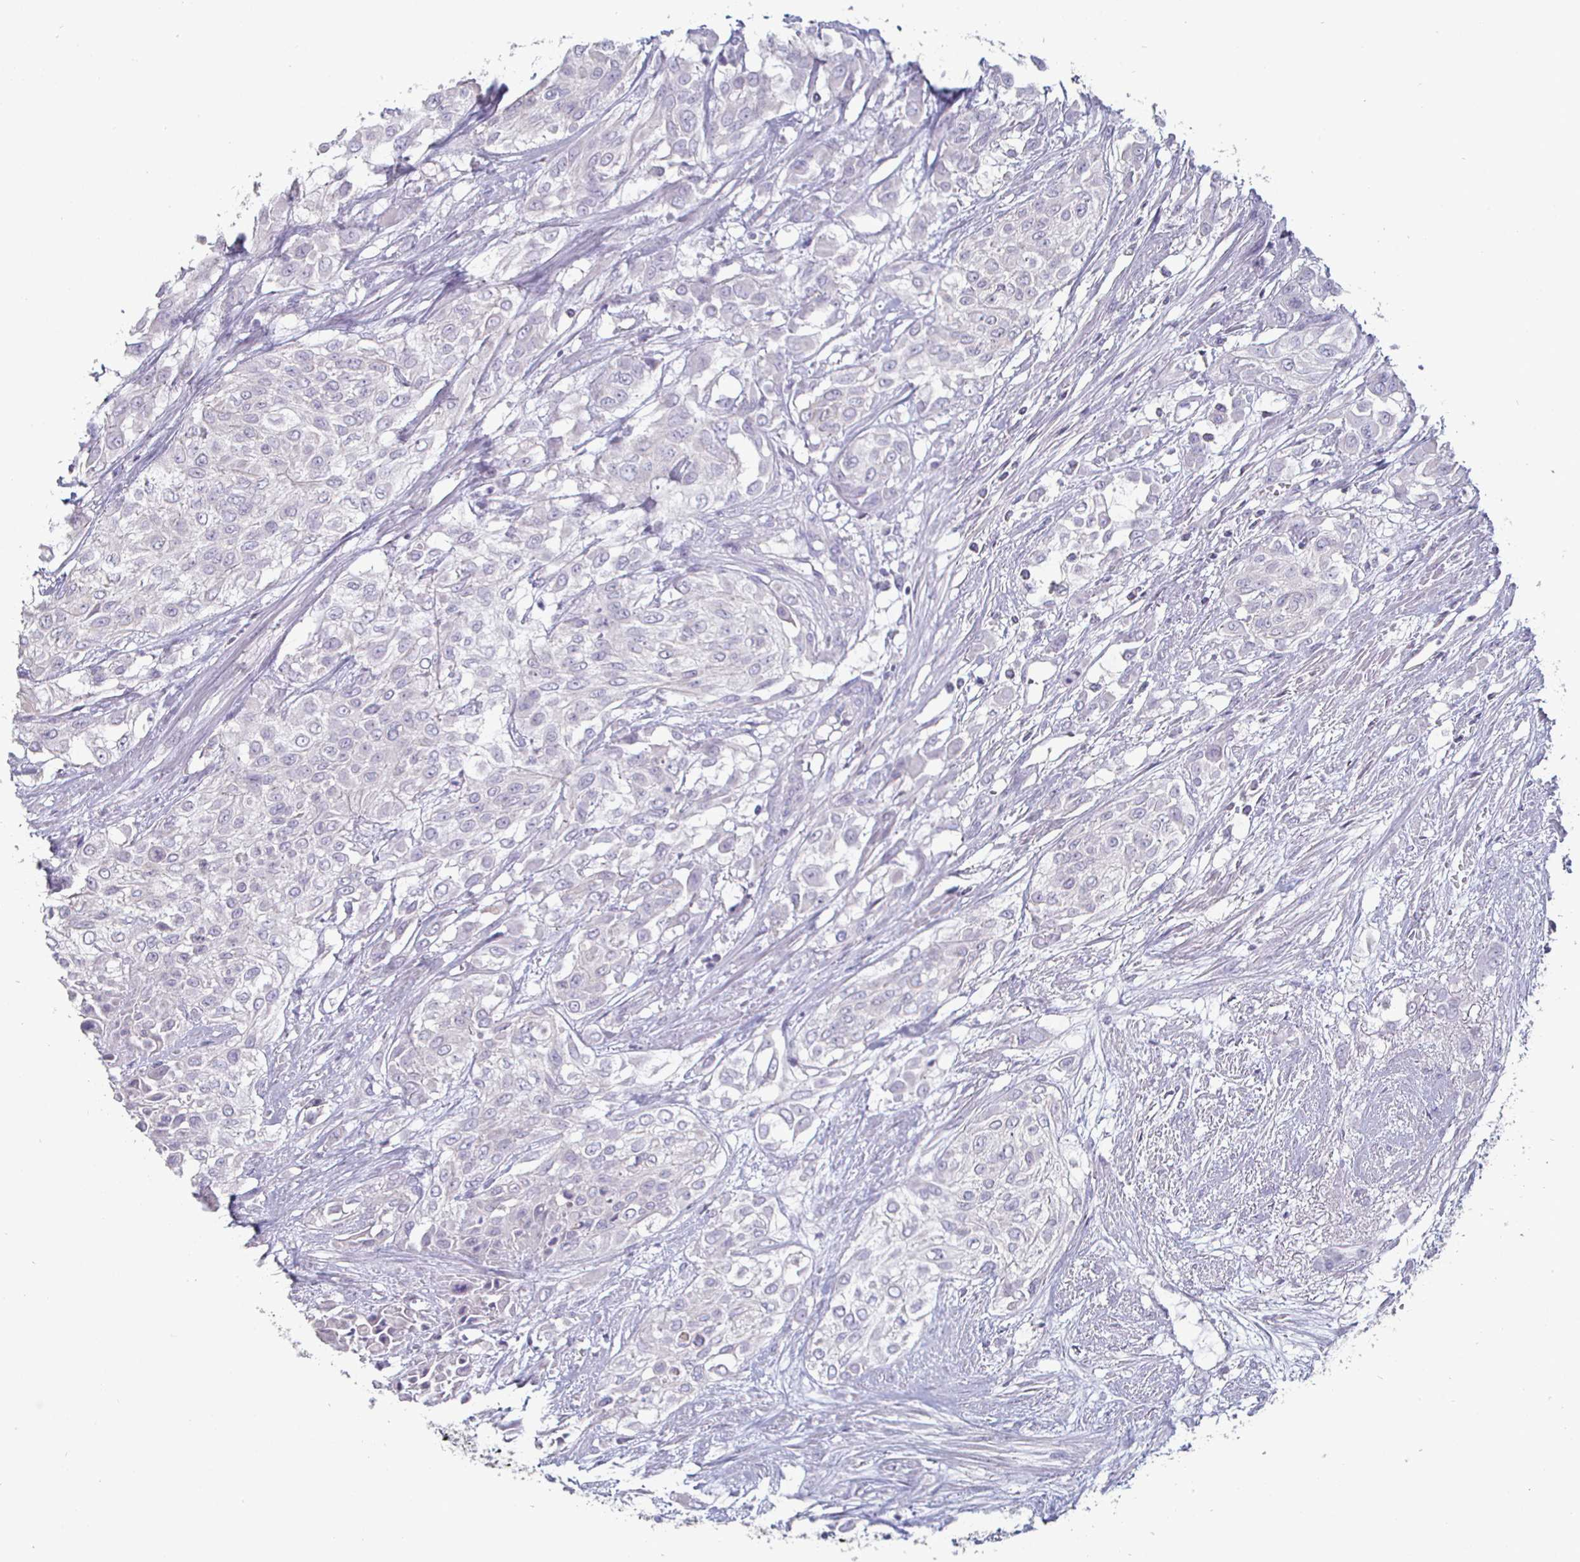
{"staining": {"intensity": "negative", "quantity": "none", "location": "none"}, "tissue": "urothelial cancer", "cell_type": "Tumor cells", "image_type": "cancer", "snomed": [{"axis": "morphology", "description": "Urothelial carcinoma, High grade"}, {"axis": "topography", "description": "Urinary bladder"}], "caption": "IHC image of human urothelial carcinoma (high-grade) stained for a protein (brown), which demonstrates no expression in tumor cells. (Immunohistochemistry (ihc), brightfield microscopy, high magnification).", "gene": "ENPP1", "patient": {"sex": "male", "age": 57}}